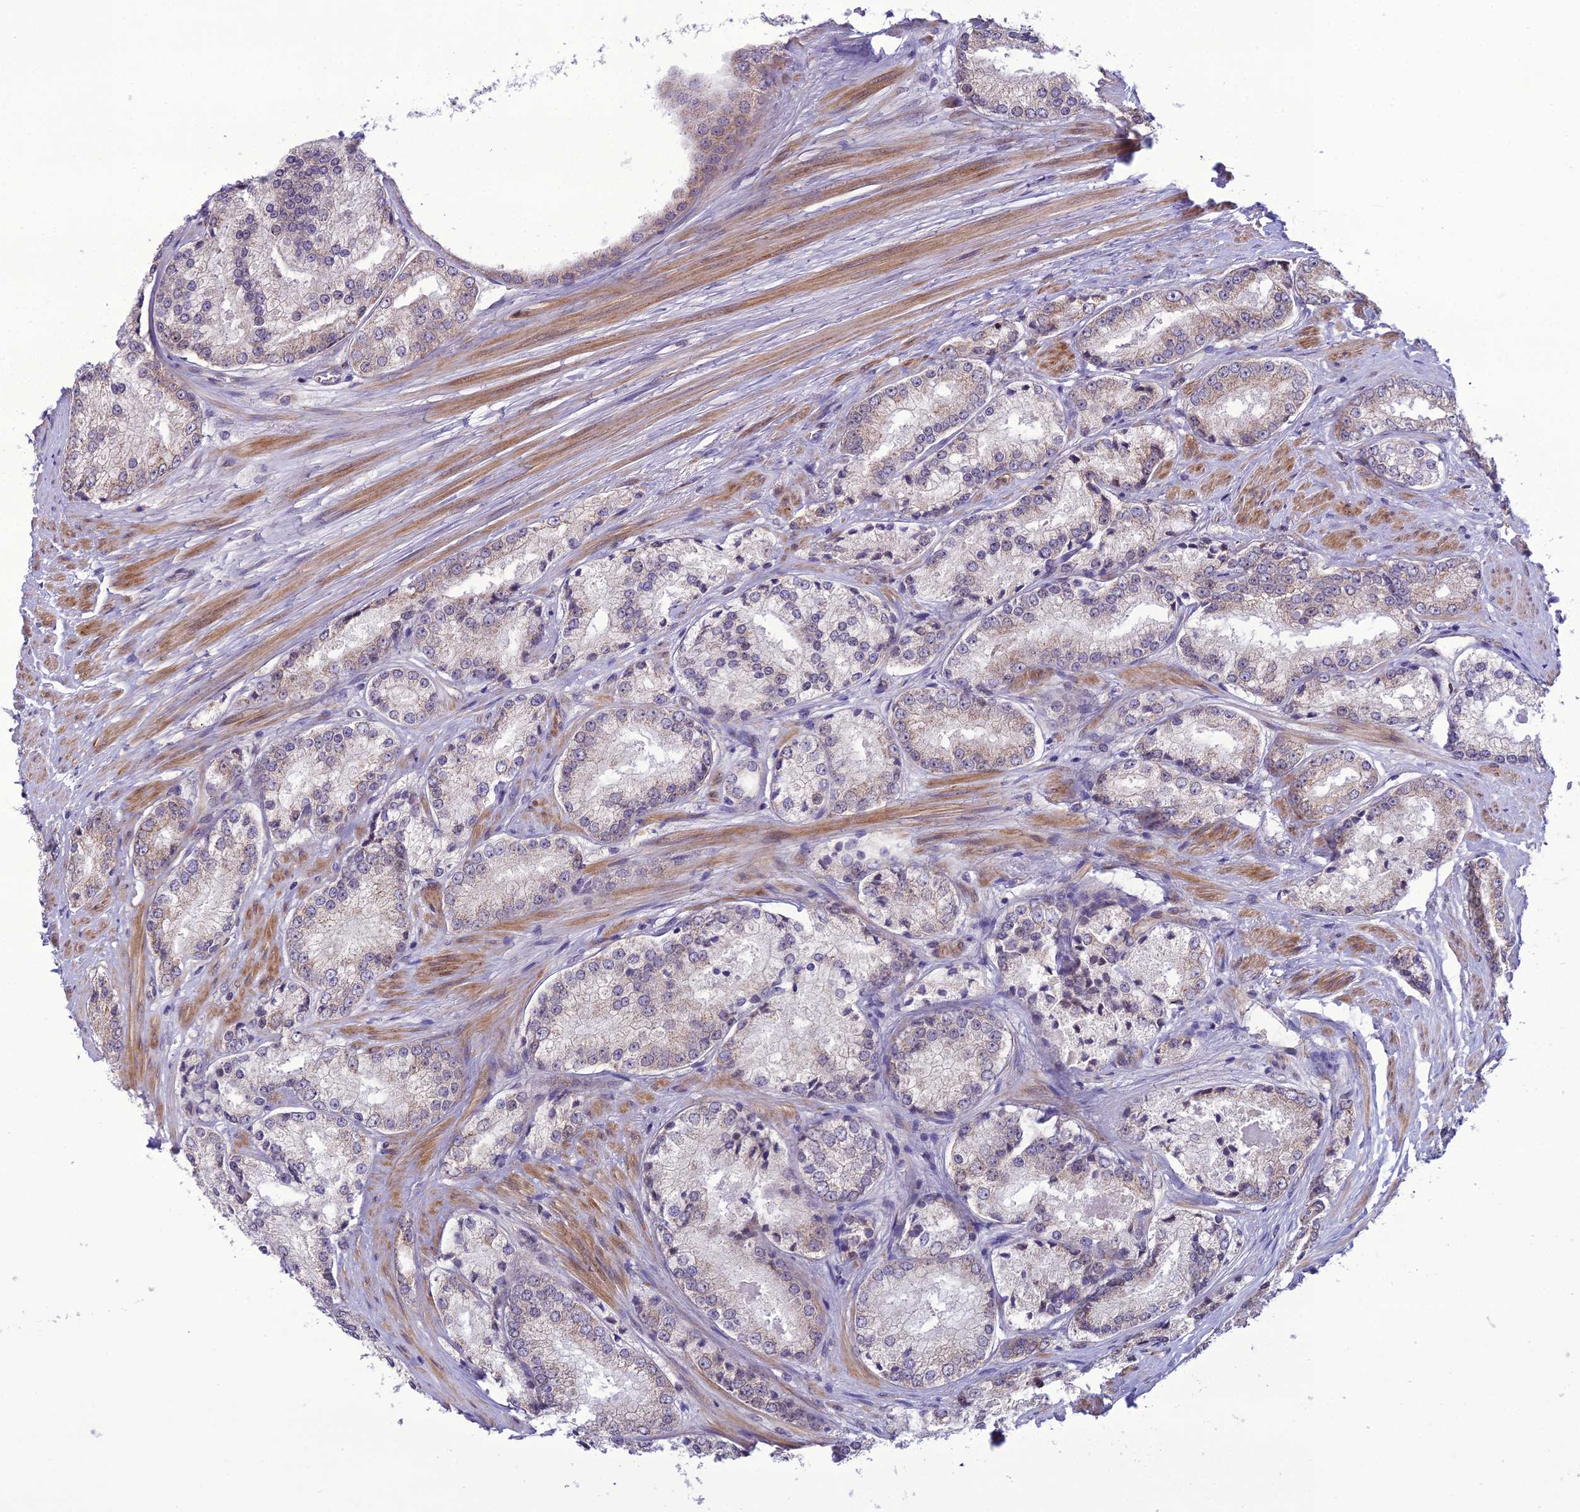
{"staining": {"intensity": "weak", "quantity": "<25%", "location": "cytoplasmic/membranous"}, "tissue": "prostate cancer", "cell_type": "Tumor cells", "image_type": "cancer", "snomed": [{"axis": "morphology", "description": "Adenocarcinoma, Low grade"}, {"axis": "topography", "description": "Prostate"}], "caption": "DAB (3,3'-diaminobenzidine) immunohistochemical staining of prostate cancer (adenocarcinoma (low-grade)) exhibits no significant staining in tumor cells.", "gene": "NODAL", "patient": {"sex": "male", "age": 68}}